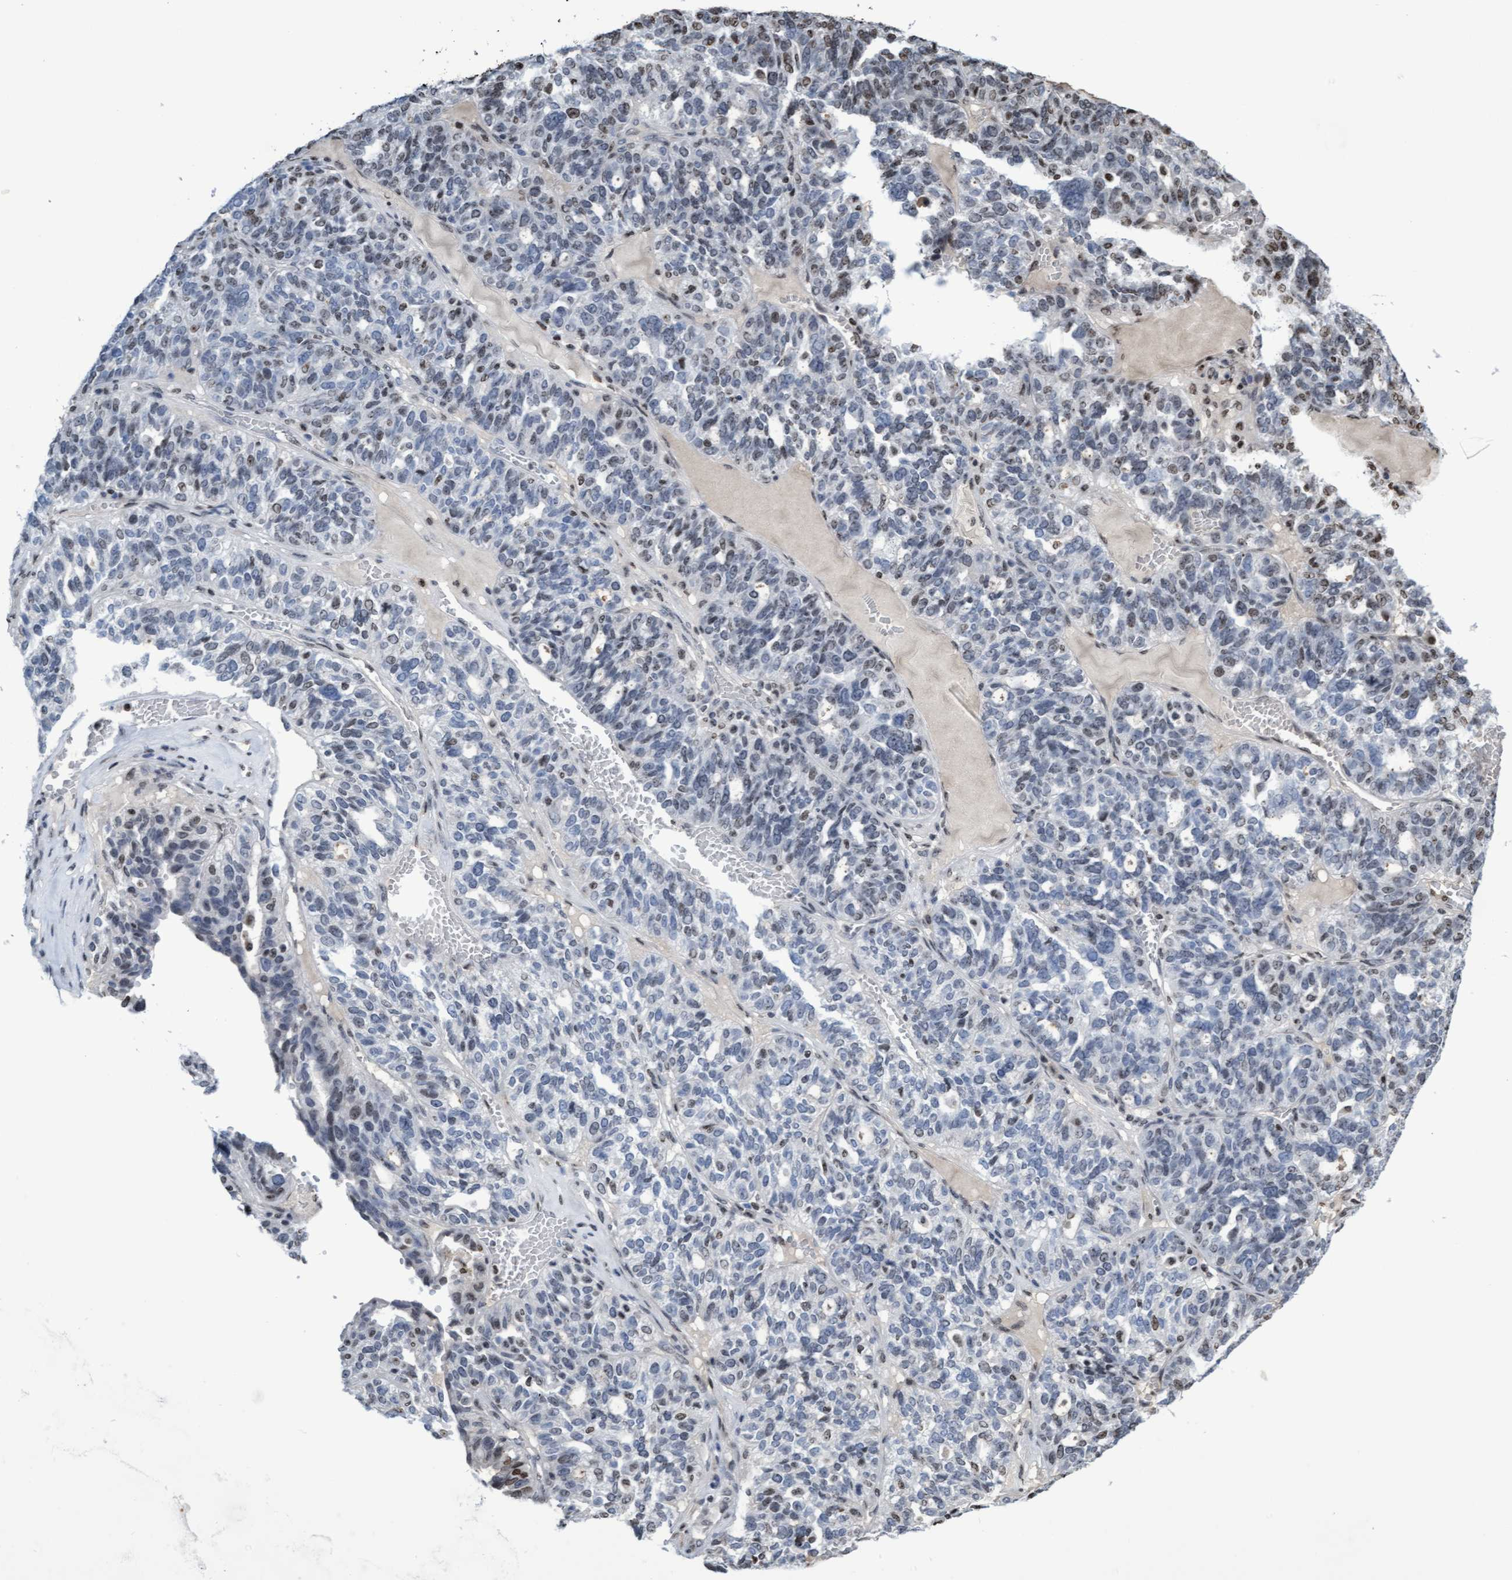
{"staining": {"intensity": "weak", "quantity": "25%-75%", "location": "nuclear"}, "tissue": "ovarian cancer", "cell_type": "Tumor cells", "image_type": "cancer", "snomed": [{"axis": "morphology", "description": "Cystadenocarcinoma, serous, NOS"}, {"axis": "topography", "description": "Ovary"}], "caption": "Immunohistochemical staining of ovarian serous cystadenocarcinoma exhibits weak nuclear protein staining in about 25%-75% of tumor cells.", "gene": "CBX2", "patient": {"sex": "female", "age": 59}}